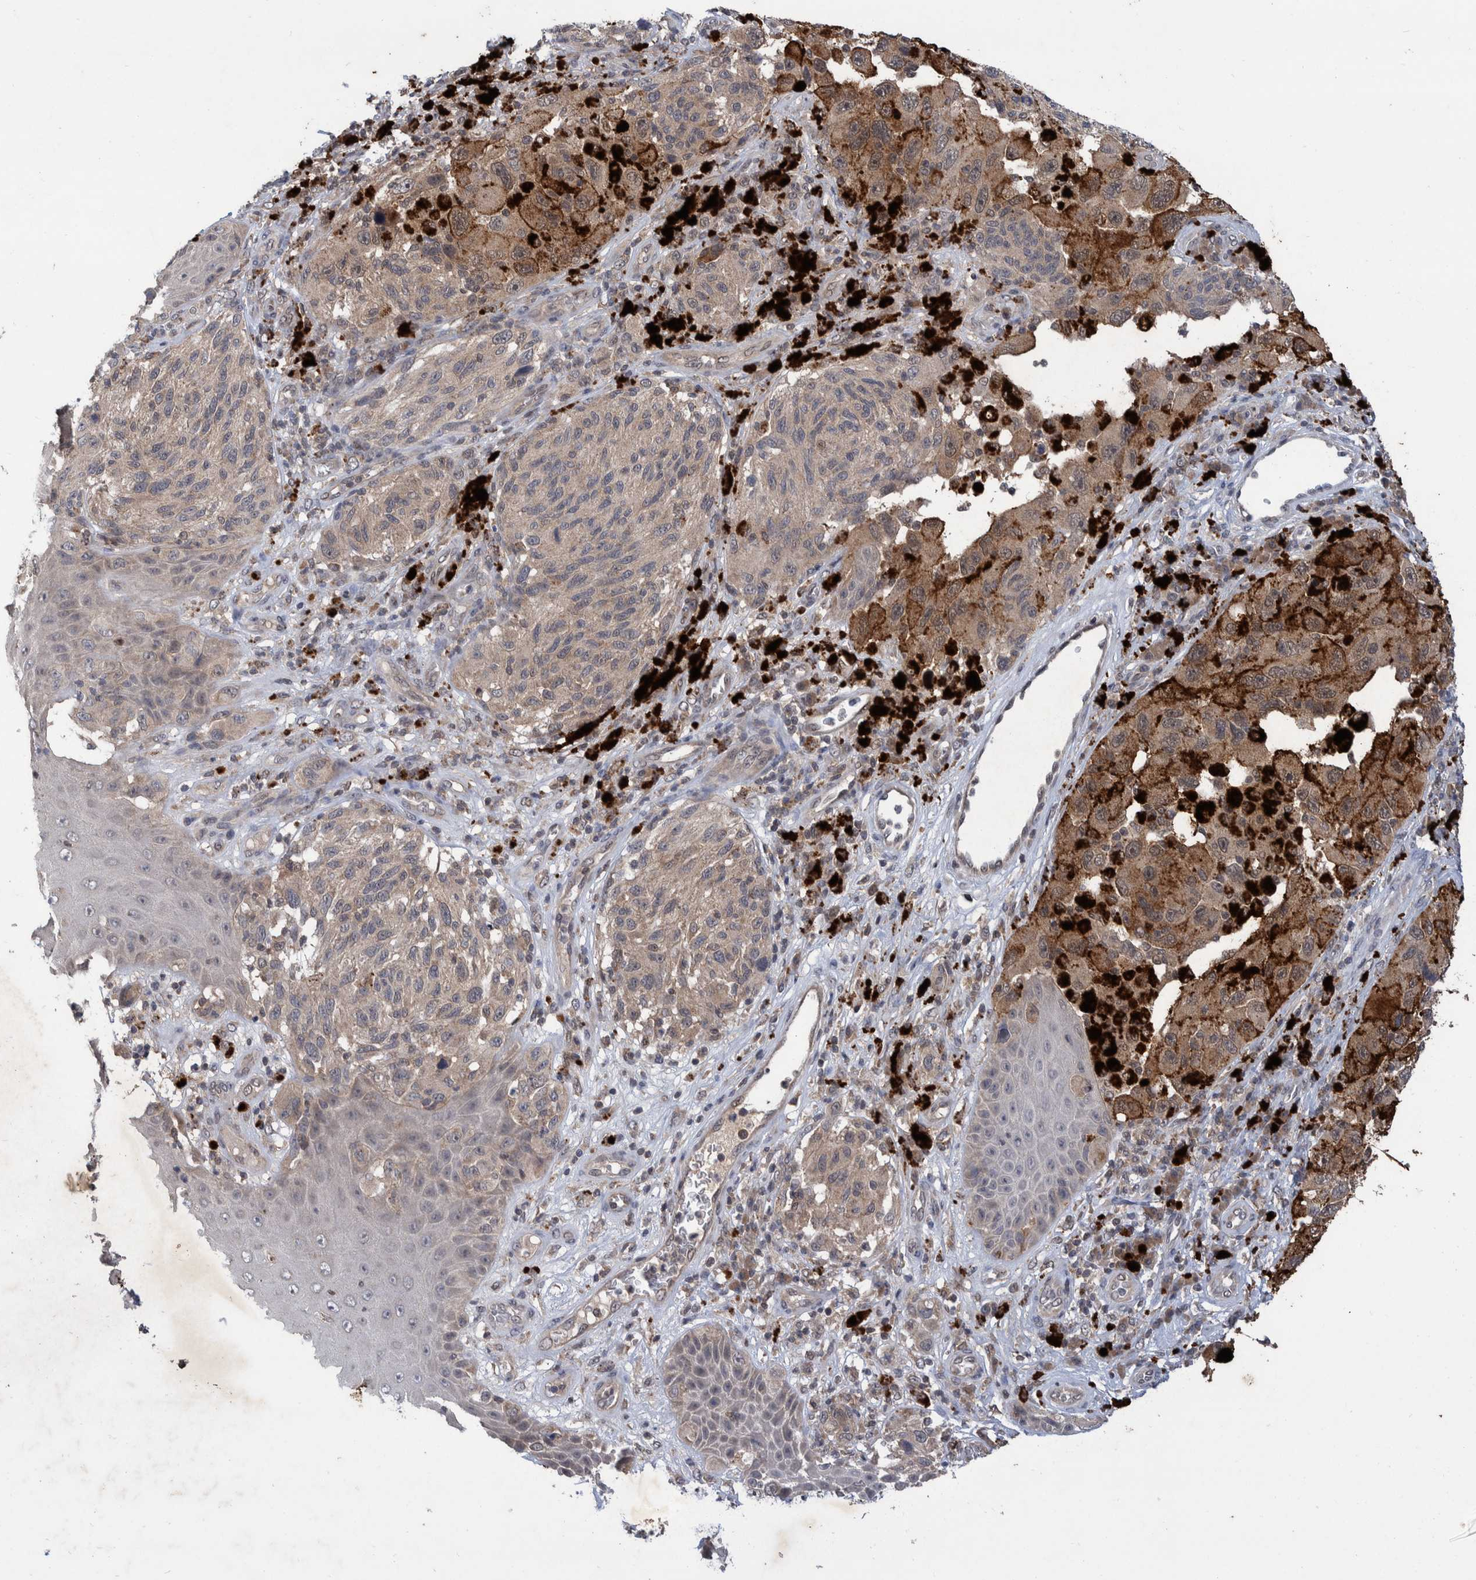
{"staining": {"intensity": "moderate", "quantity": "<25%", "location": "cytoplasmic/membranous,nuclear"}, "tissue": "melanoma", "cell_type": "Tumor cells", "image_type": "cancer", "snomed": [{"axis": "morphology", "description": "Malignant melanoma, NOS"}, {"axis": "topography", "description": "Skin"}], "caption": "A brown stain shows moderate cytoplasmic/membranous and nuclear staining of a protein in melanoma tumor cells.", "gene": "PLPBP", "patient": {"sex": "female", "age": 73}}